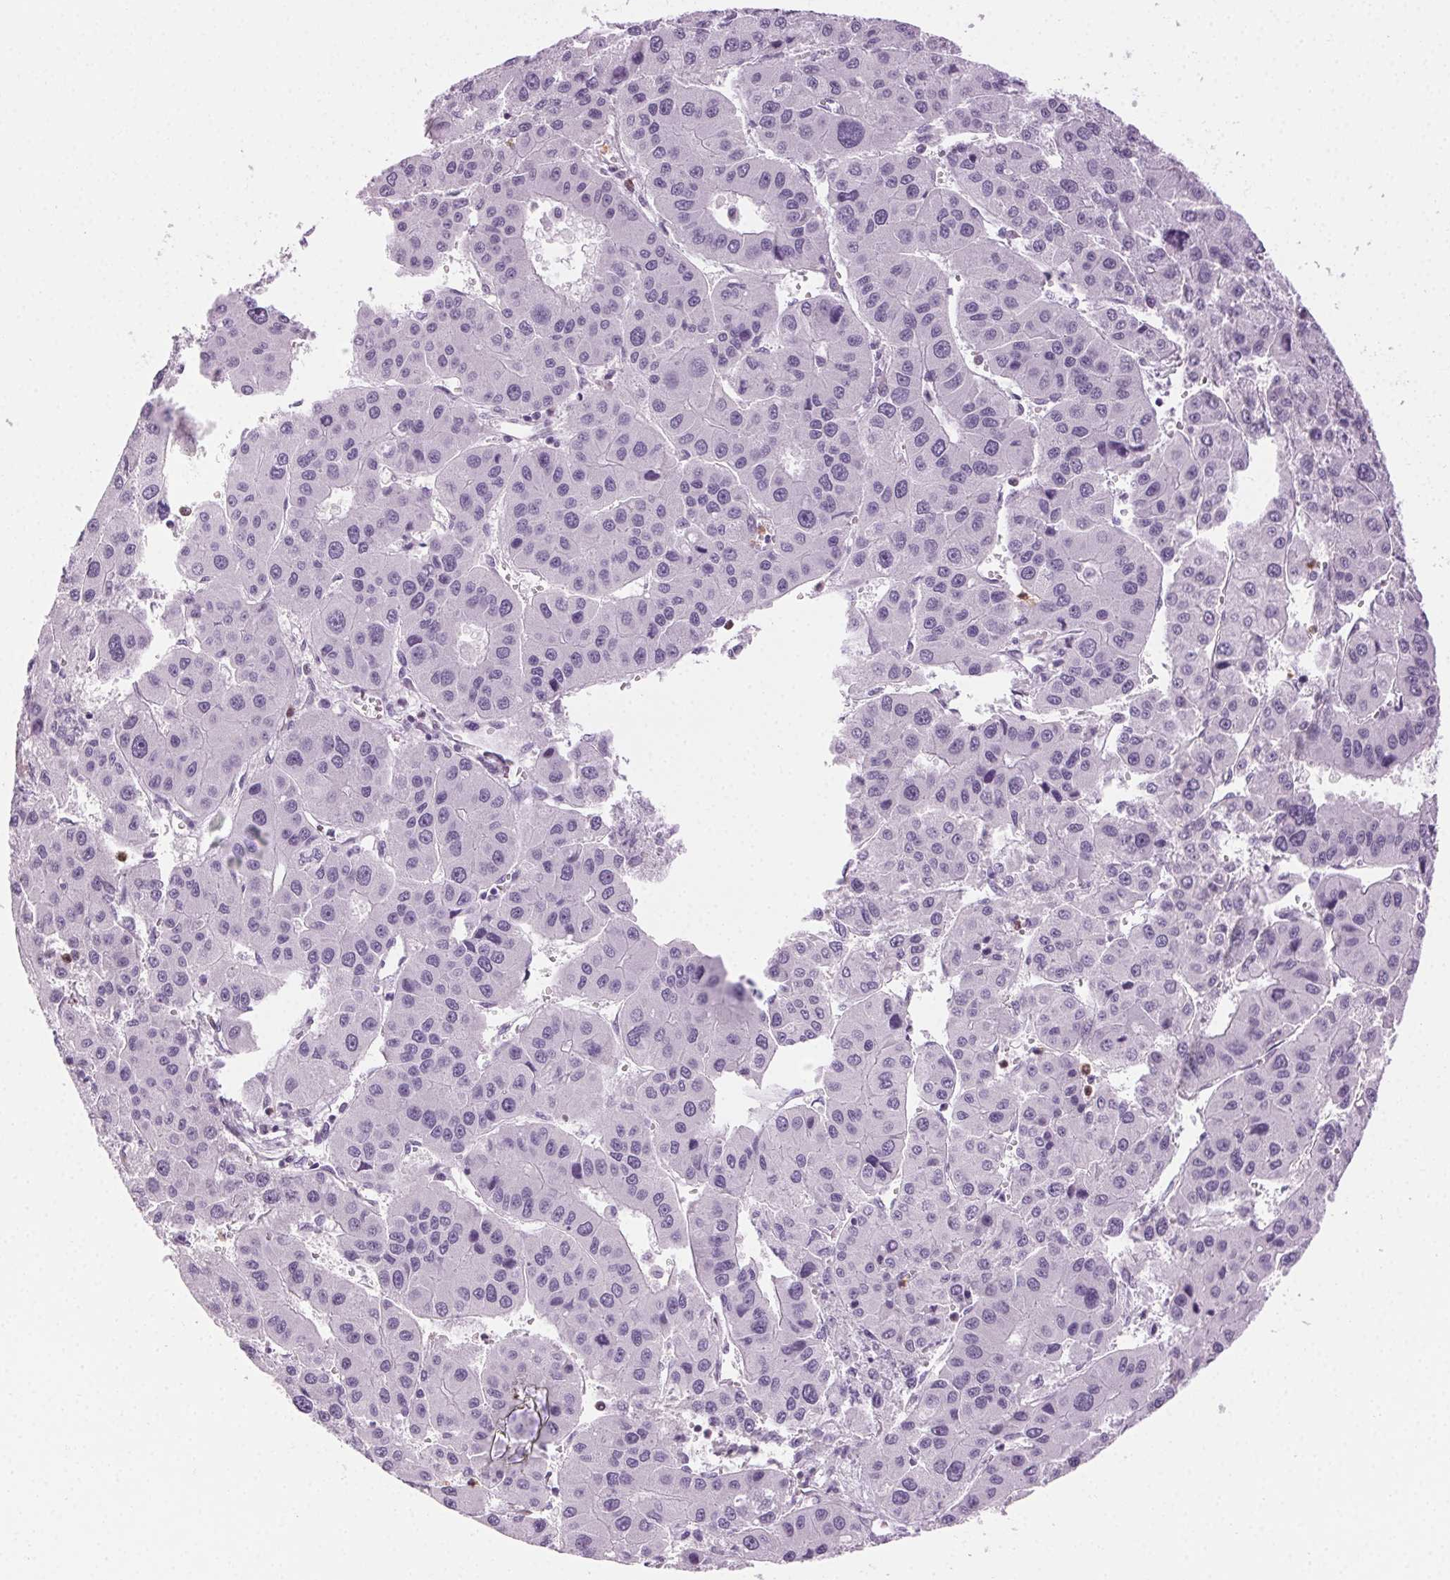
{"staining": {"intensity": "negative", "quantity": "none", "location": "none"}, "tissue": "liver cancer", "cell_type": "Tumor cells", "image_type": "cancer", "snomed": [{"axis": "morphology", "description": "Carcinoma, Hepatocellular, NOS"}, {"axis": "topography", "description": "Liver"}], "caption": "Immunohistochemistry (IHC) photomicrograph of liver cancer stained for a protein (brown), which exhibits no staining in tumor cells.", "gene": "MPO", "patient": {"sex": "male", "age": 73}}